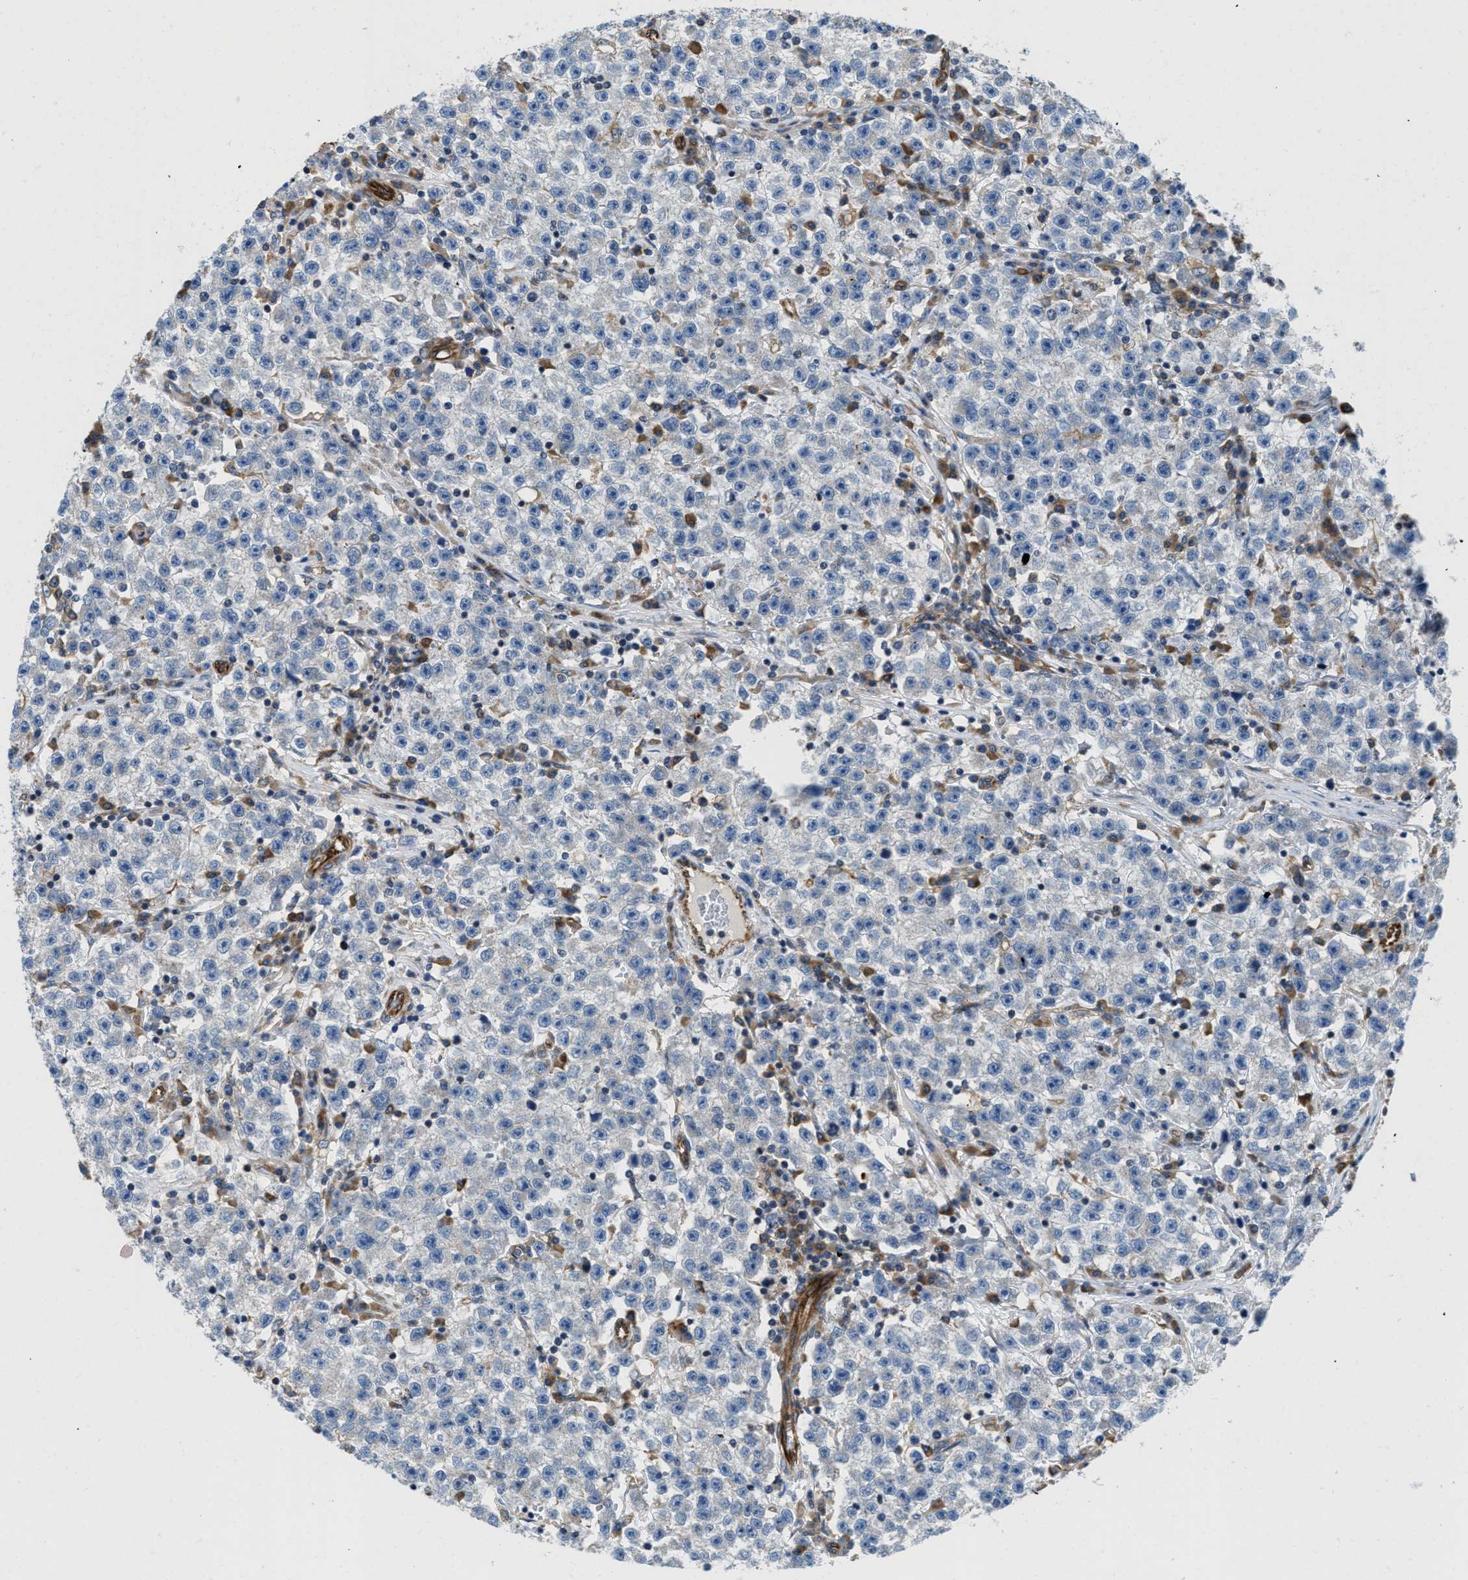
{"staining": {"intensity": "negative", "quantity": "none", "location": "none"}, "tissue": "testis cancer", "cell_type": "Tumor cells", "image_type": "cancer", "snomed": [{"axis": "morphology", "description": "Seminoma, NOS"}, {"axis": "topography", "description": "Testis"}], "caption": "Testis cancer (seminoma) stained for a protein using immunohistochemistry exhibits no staining tumor cells.", "gene": "HSD17B12", "patient": {"sex": "male", "age": 22}}